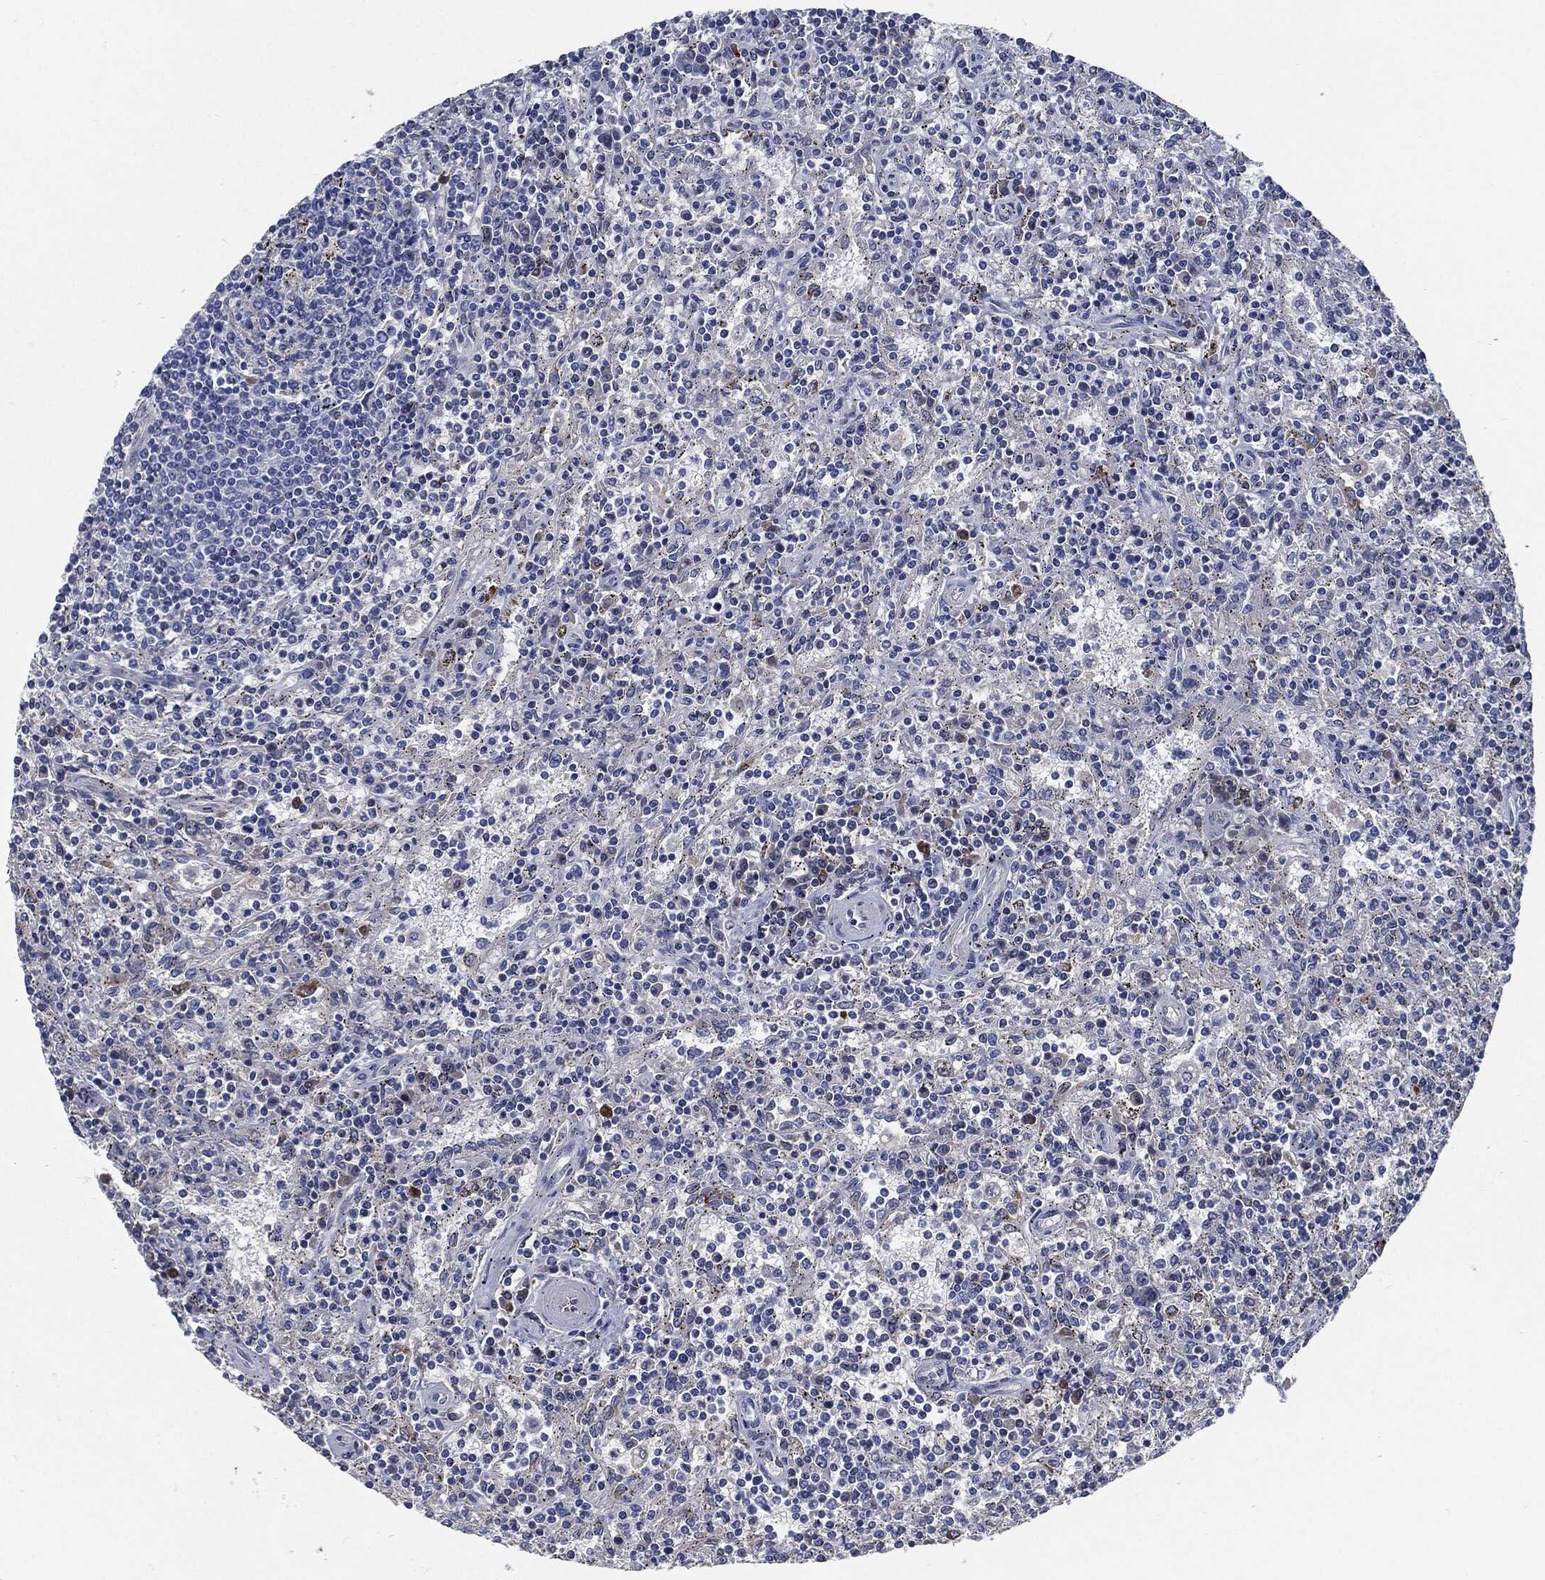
{"staining": {"intensity": "negative", "quantity": "none", "location": "none"}, "tissue": "lymphoma", "cell_type": "Tumor cells", "image_type": "cancer", "snomed": [{"axis": "morphology", "description": "Malignant lymphoma, non-Hodgkin's type, Low grade"}, {"axis": "topography", "description": "Spleen"}], "caption": "The histopathology image shows no staining of tumor cells in lymphoma.", "gene": "CD27", "patient": {"sex": "male", "age": 62}}